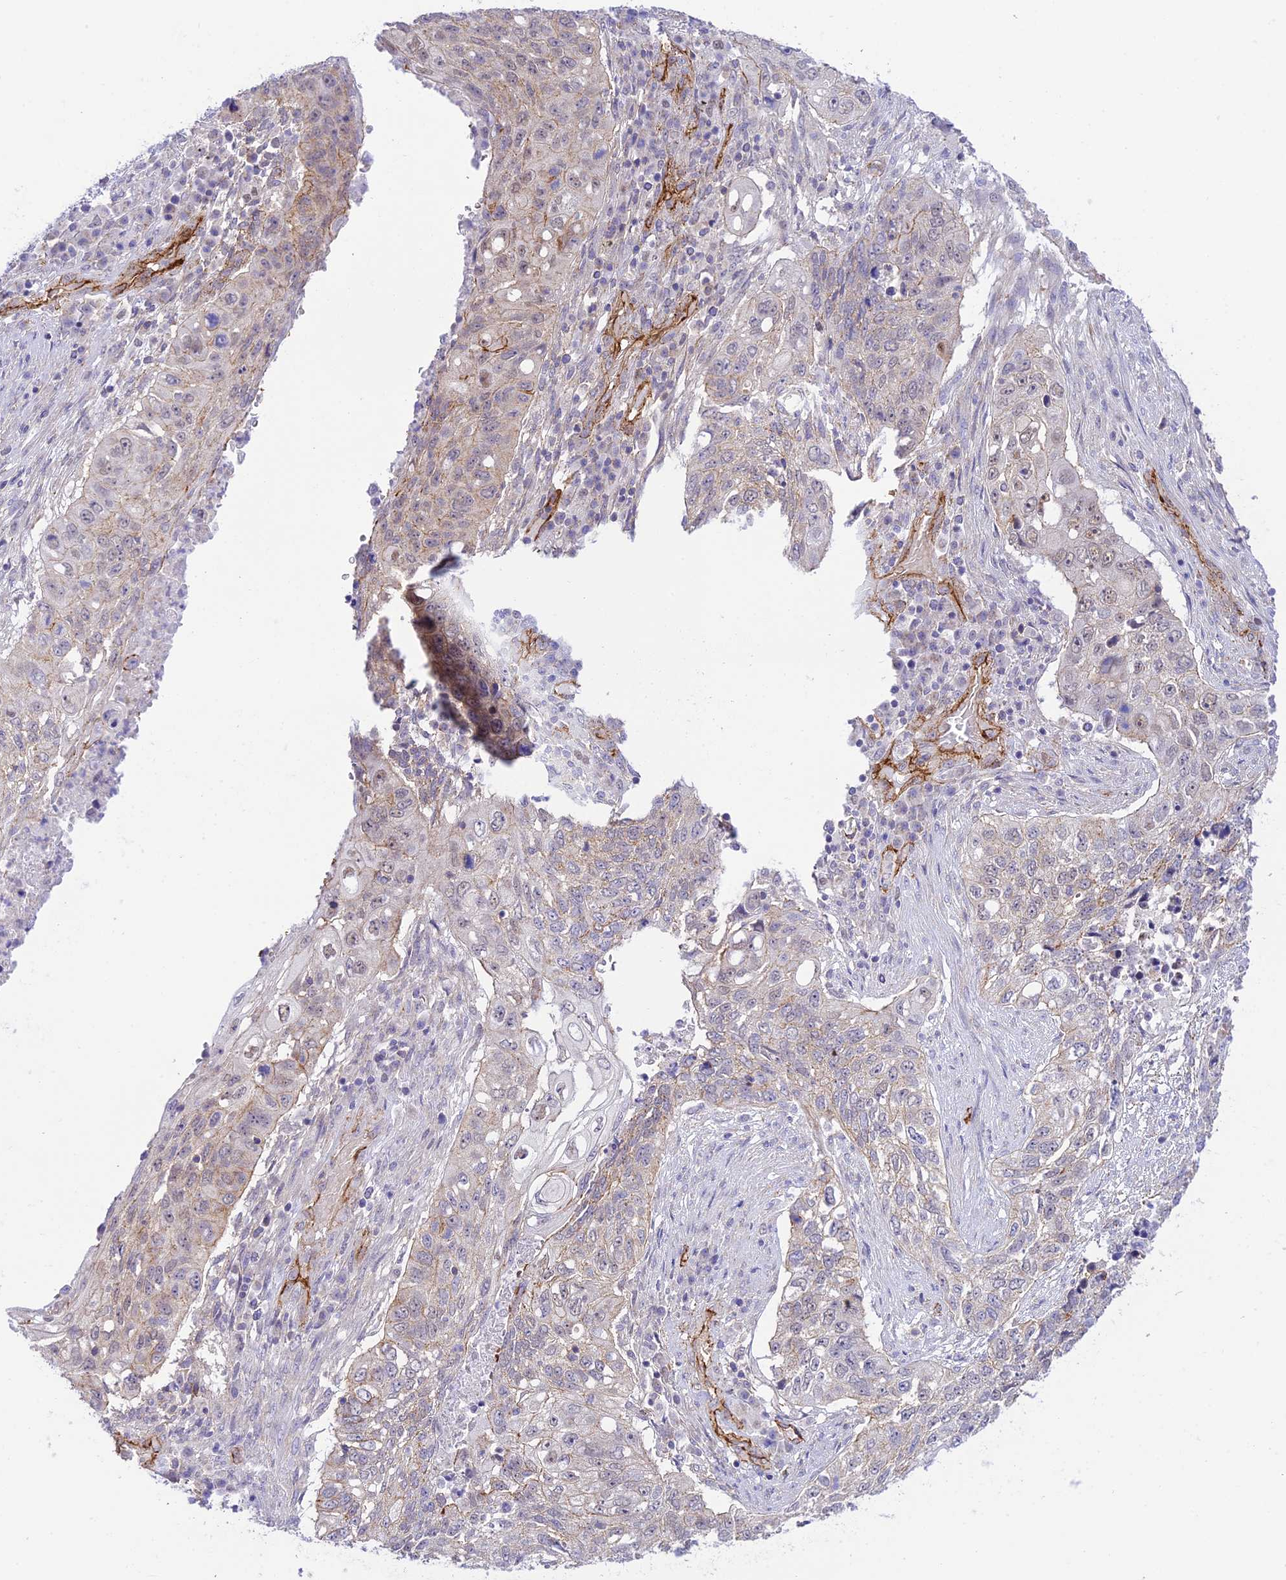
{"staining": {"intensity": "weak", "quantity": "<25%", "location": "cytoplasmic/membranous"}, "tissue": "lung cancer", "cell_type": "Tumor cells", "image_type": "cancer", "snomed": [{"axis": "morphology", "description": "Squamous cell carcinoma, NOS"}, {"axis": "topography", "description": "Lung"}], "caption": "IHC image of neoplastic tissue: lung cancer stained with DAB shows no significant protein expression in tumor cells. (DAB (3,3'-diaminobenzidine) immunohistochemistry (IHC), high magnification).", "gene": "YPEL5", "patient": {"sex": "female", "age": 63}}